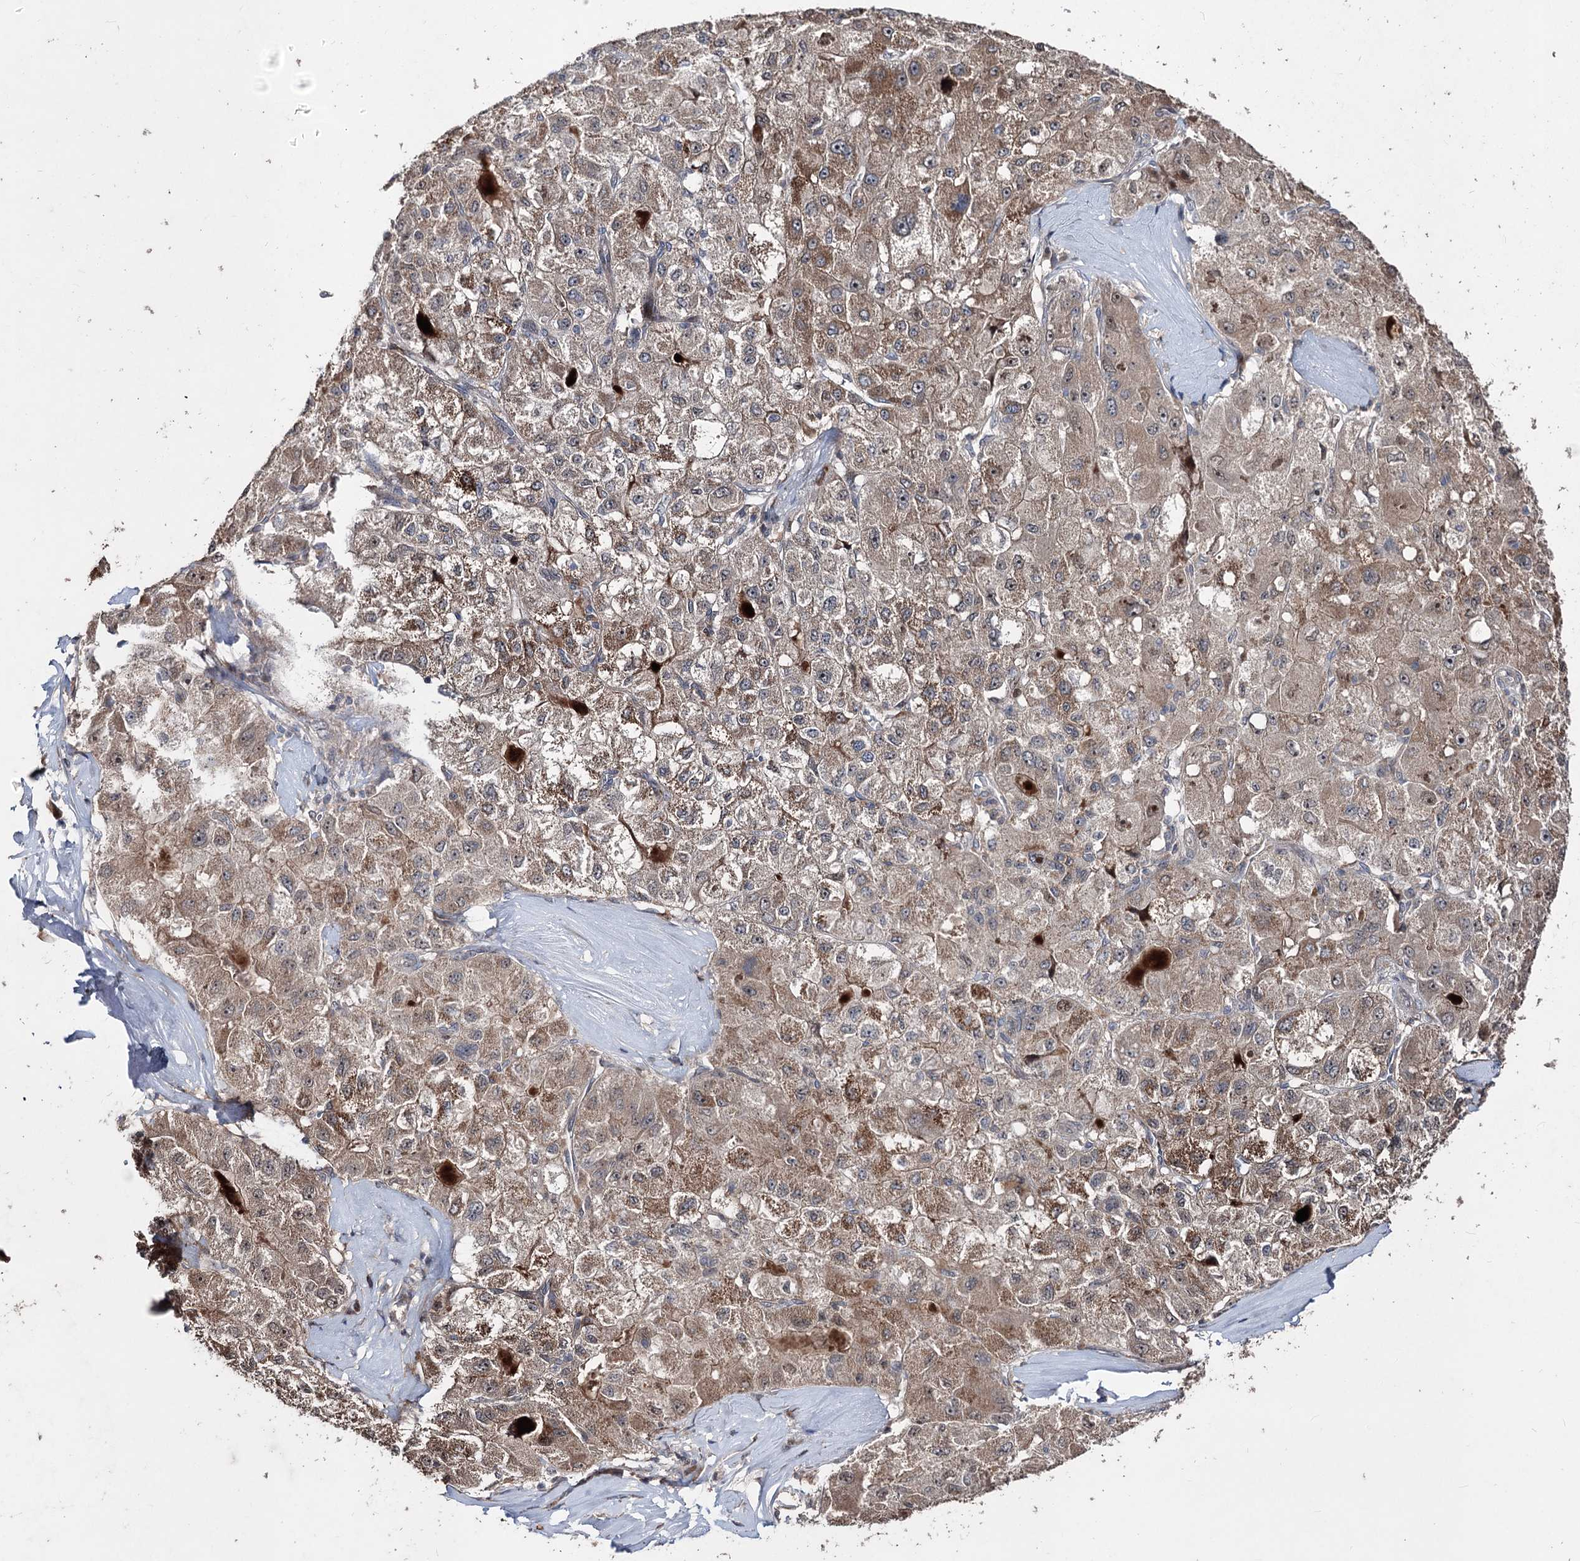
{"staining": {"intensity": "moderate", "quantity": ">75%", "location": "cytoplasmic/membranous"}, "tissue": "liver cancer", "cell_type": "Tumor cells", "image_type": "cancer", "snomed": [{"axis": "morphology", "description": "Carcinoma, Hepatocellular, NOS"}, {"axis": "topography", "description": "Liver"}], "caption": "A histopathology image of human hepatocellular carcinoma (liver) stained for a protein reveals moderate cytoplasmic/membranous brown staining in tumor cells. (Brightfield microscopy of DAB IHC at high magnification).", "gene": "CPNE8", "patient": {"sex": "male", "age": 80}}